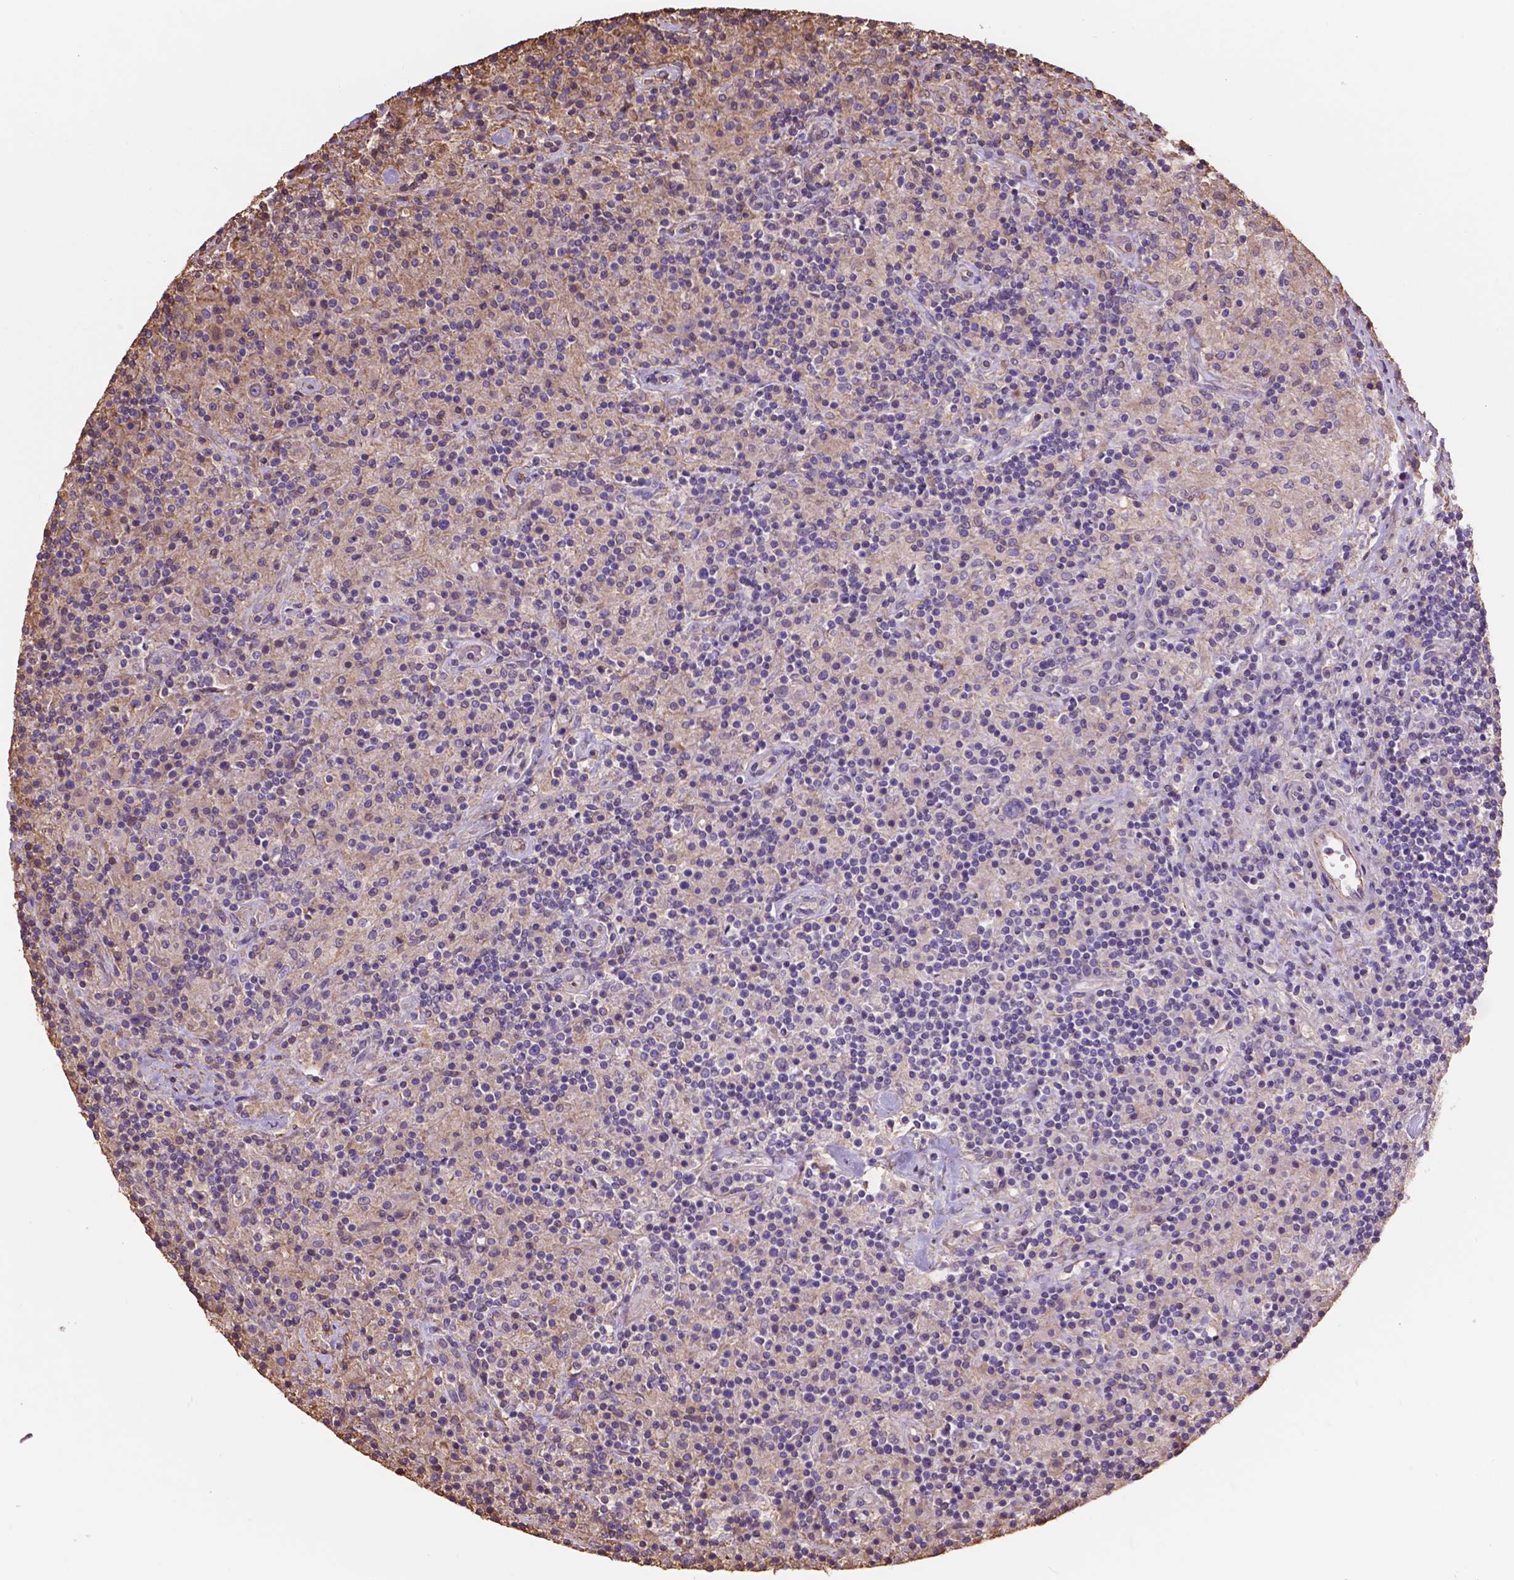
{"staining": {"intensity": "negative", "quantity": "none", "location": "none"}, "tissue": "lymphoma", "cell_type": "Tumor cells", "image_type": "cancer", "snomed": [{"axis": "morphology", "description": "Hodgkin's disease, NOS"}, {"axis": "topography", "description": "Lymph node"}], "caption": "High magnification brightfield microscopy of Hodgkin's disease stained with DAB (3,3'-diaminobenzidine) (brown) and counterstained with hematoxylin (blue): tumor cells show no significant staining.", "gene": "NIPA2", "patient": {"sex": "male", "age": 70}}